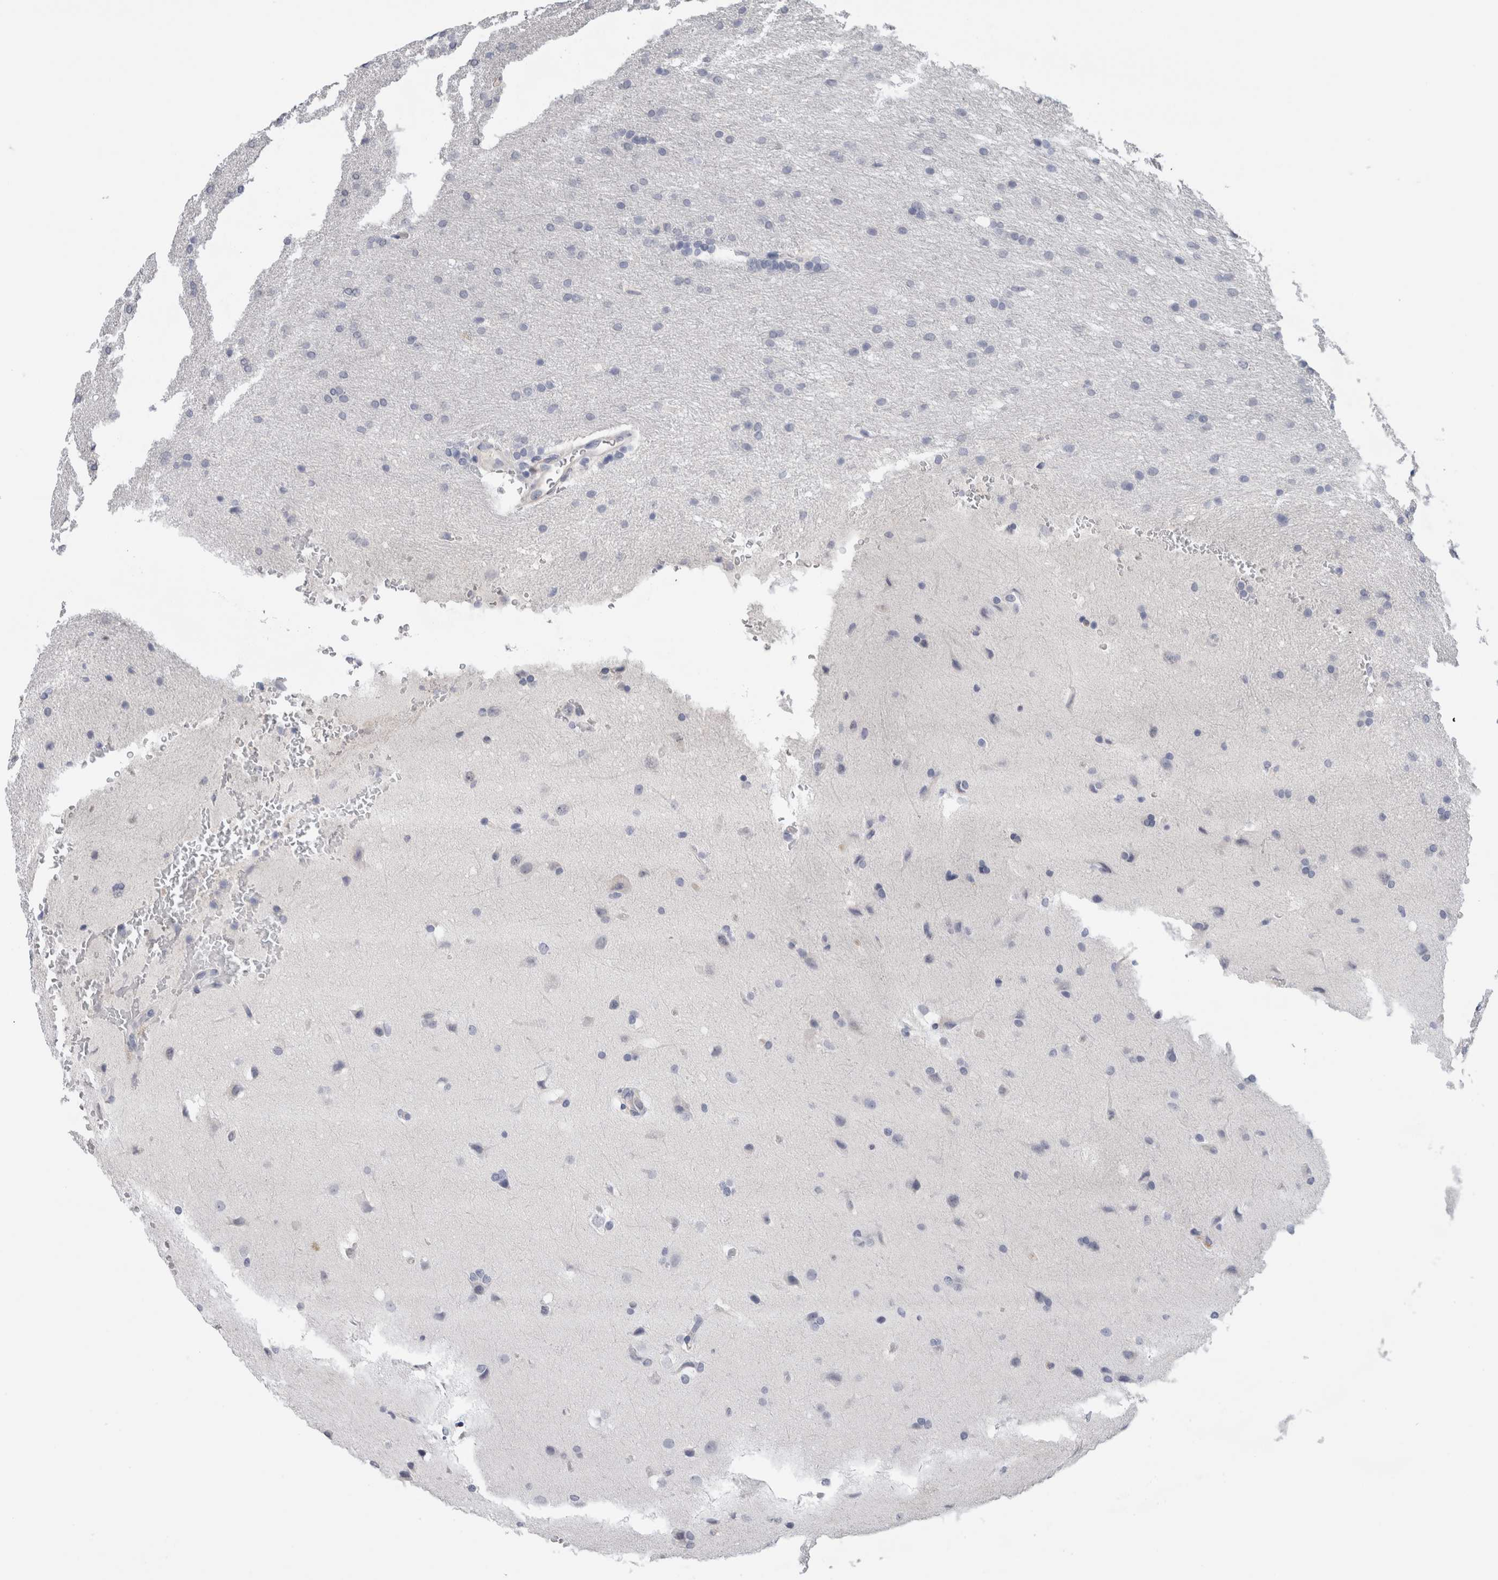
{"staining": {"intensity": "negative", "quantity": "none", "location": "none"}, "tissue": "glioma", "cell_type": "Tumor cells", "image_type": "cancer", "snomed": [{"axis": "morphology", "description": "Glioma, malignant, Low grade"}, {"axis": "topography", "description": "Brain"}], "caption": "A photomicrograph of human malignant glioma (low-grade) is negative for staining in tumor cells. The staining is performed using DAB brown chromogen with nuclei counter-stained in using hematoxylin.", "gene": "FABP4", "patient": {"sex": "female", "age": 37}}